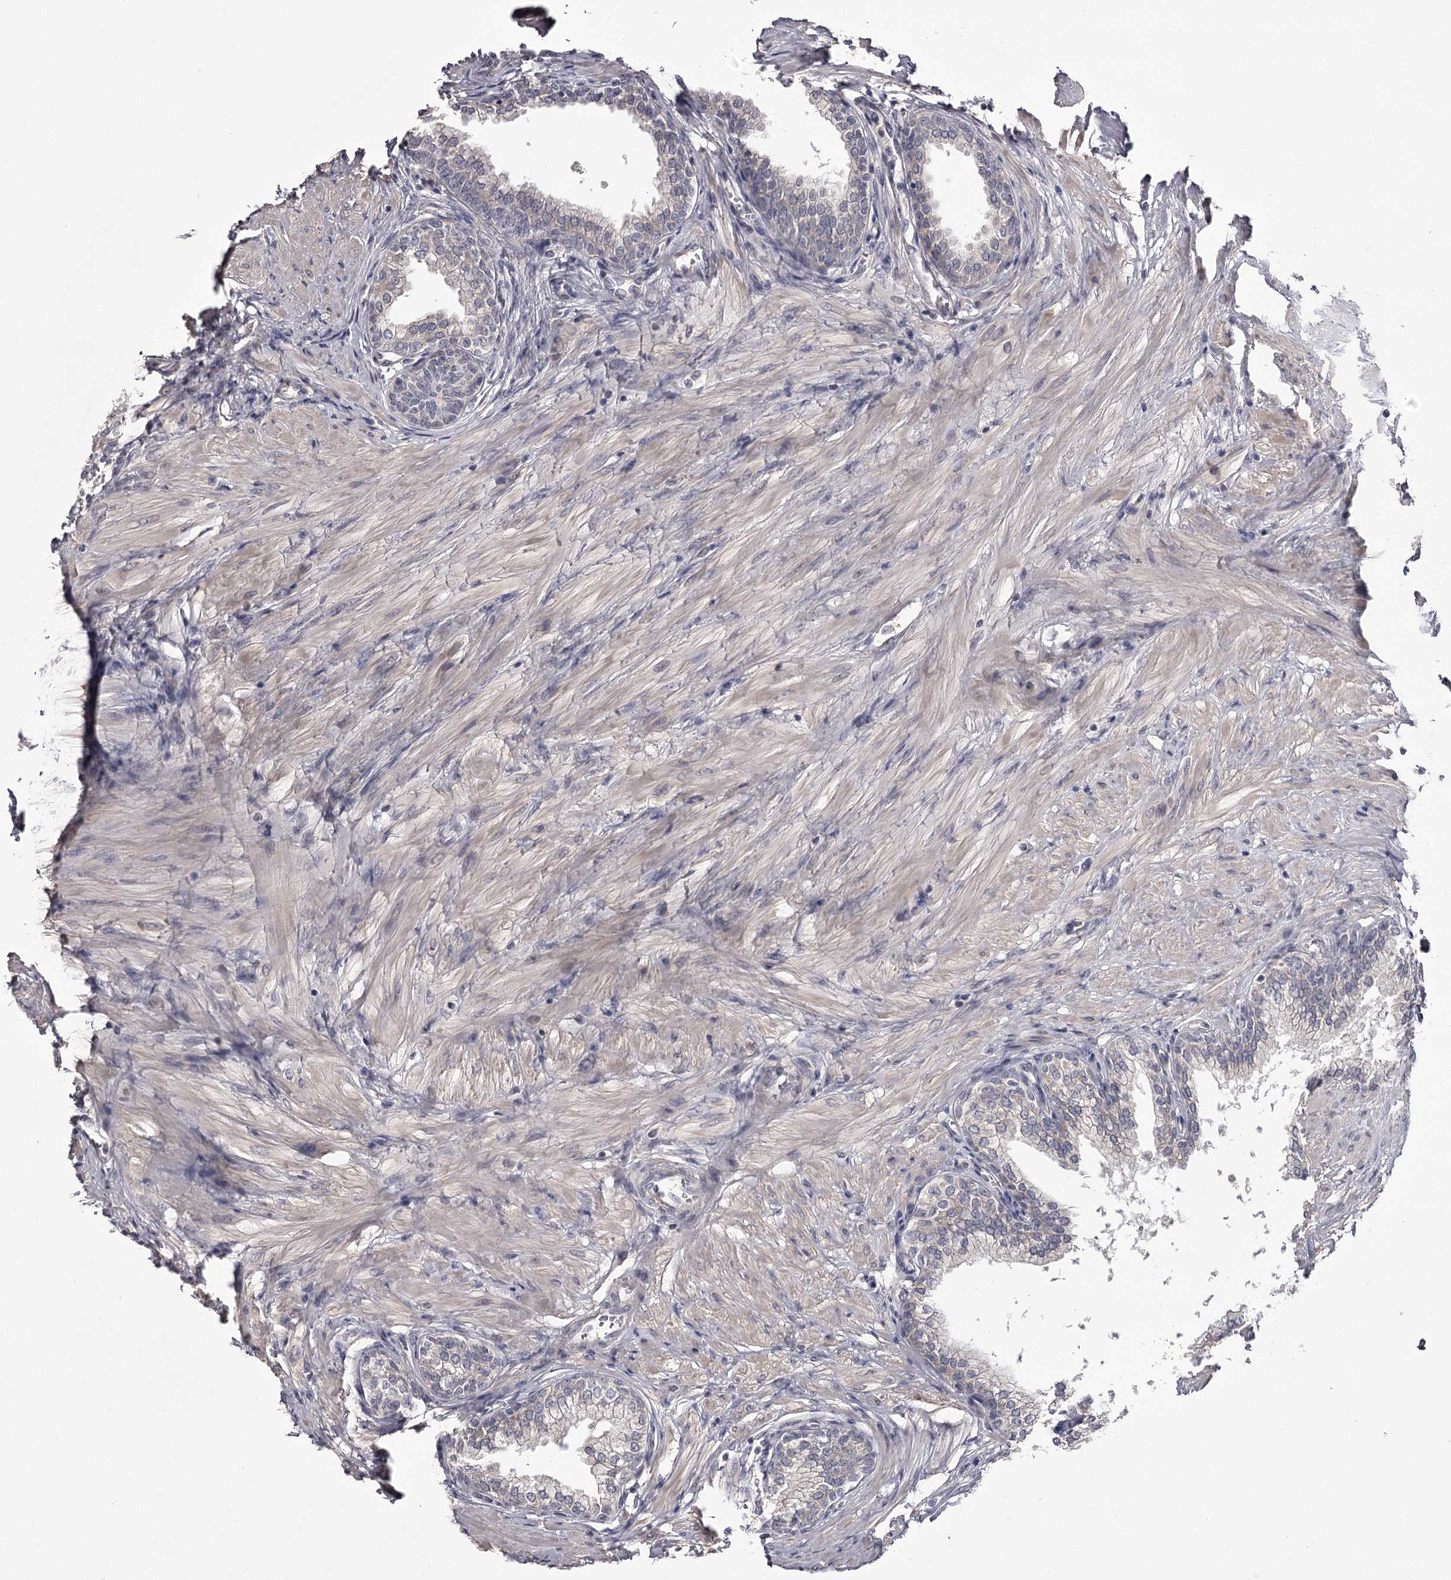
{"staining": {"intensity": "negative", "quantity": "none", "location": "none"}, "tissue": "prostate", "cell_type": "Glandular cells", "image_type": "normal", "snomed": [{"axis": "morphology", "description": "Normal tissue, NOS"}, {"axis": "morphology", "description": "Urothelial carcinoma, Low grade"}, {"axis": "topography", "description": "Urinary bladder"}, {"axis": "topography", "description": "Prostate"}], "caption": "The immunohistochemistry micrograph has no significant expression in glandular cells of prostate. (Brightfield microscopy of DAB (3,3'-diaminobenzidine) immunohistochemistry (IHC) at high magnification).", "gene": "PRM2", "patient": {"sex": "male", "age": 60}}